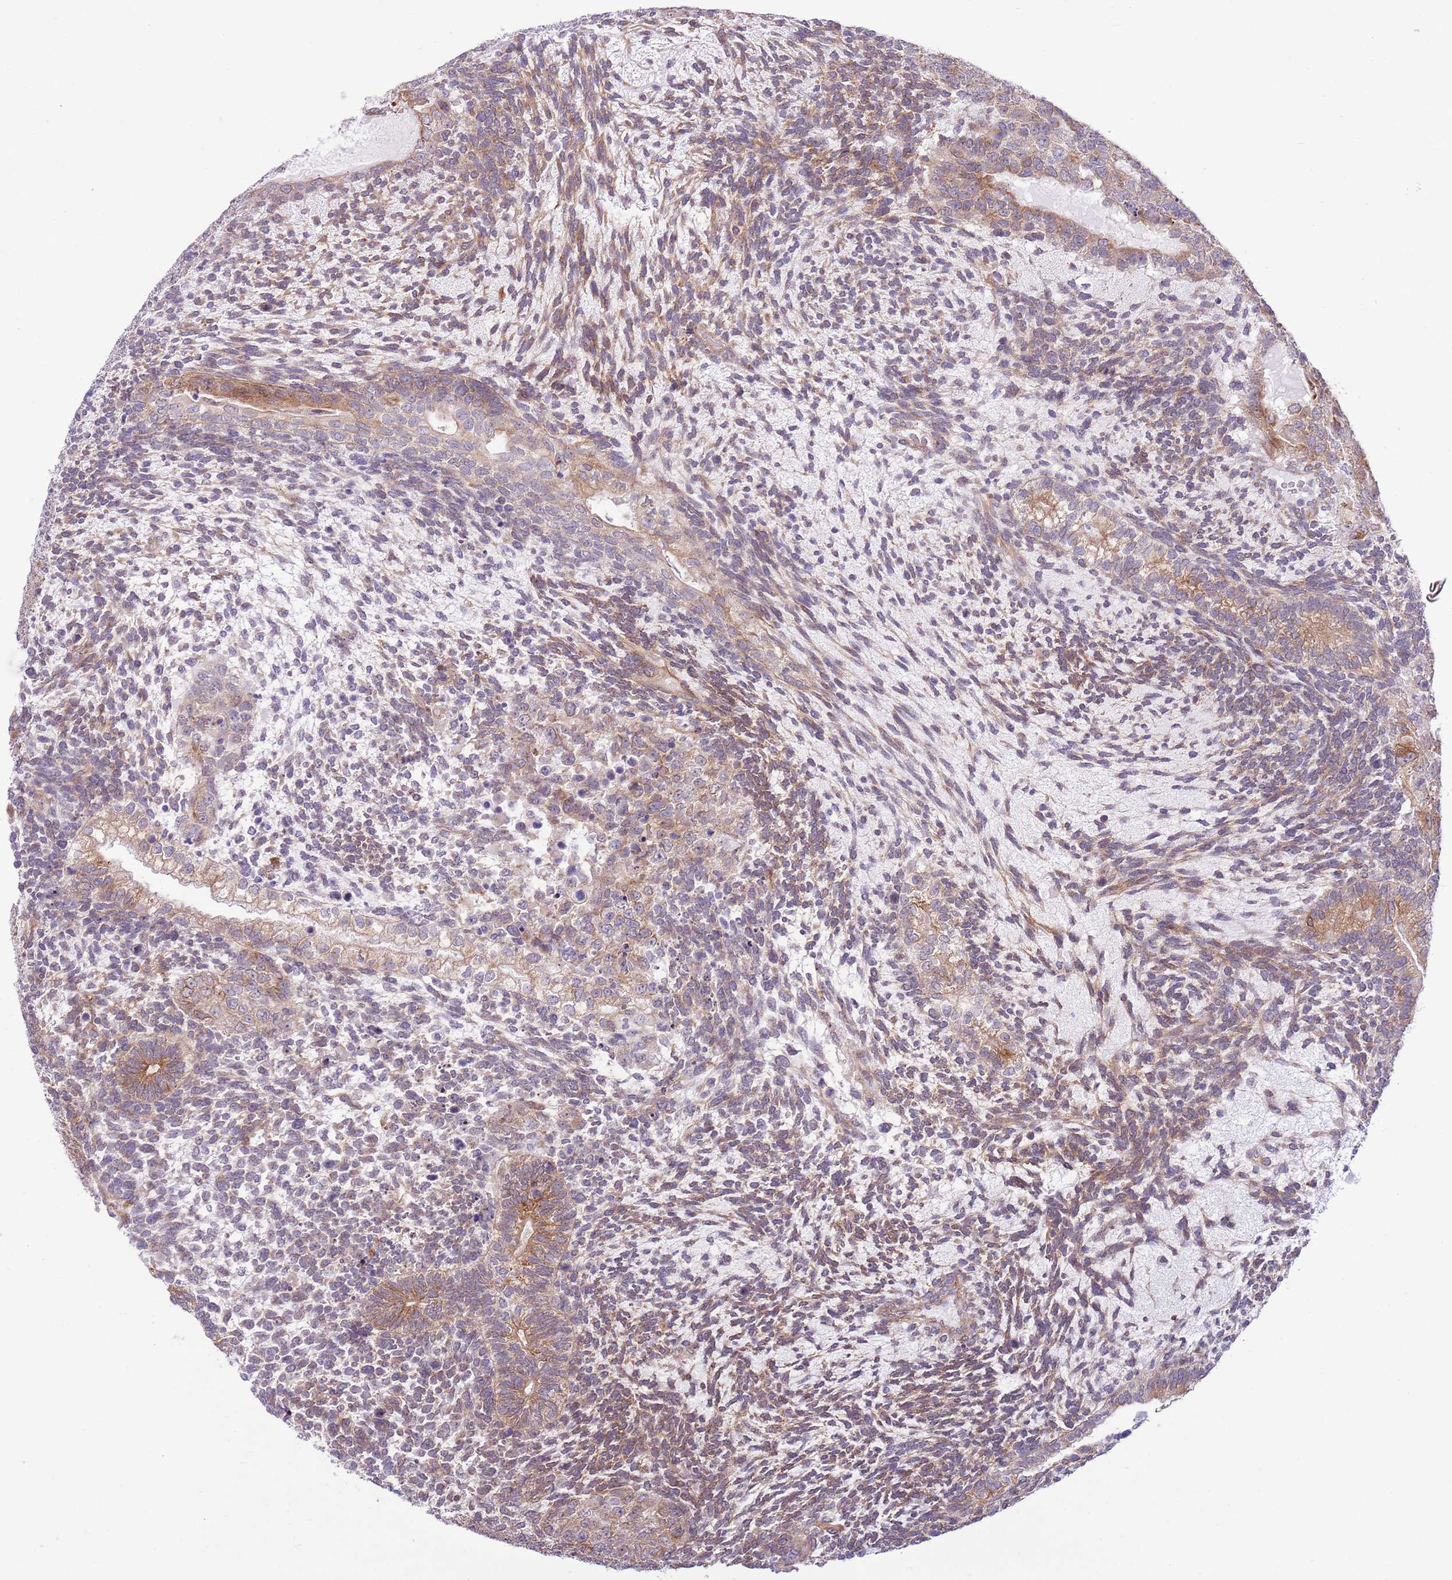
{"staining": {"intensity": "moderate", "quantity": "25%-75%", "location": "cytoplasmic/membranous"}, "tissue": "testis cancer", "cell_type": "Tumor cells", "image_type": "cancer", "snomed": [{"axis": "morphology", "description": "Carcinoma, Embryonal, NOS"}, {"axis": "topography", "description": "Testis"}], "caption": "This photomicrograph reveals testis cancer stained with immunohistochemistry to label a protein in brown. The cytoplasmic/membranous of tumor cells show moderate positivity for the protein. Nuclei are counter-stained blue.", "gene": "ZC4H2", "patient": {"sex": "male", "age": 23}}